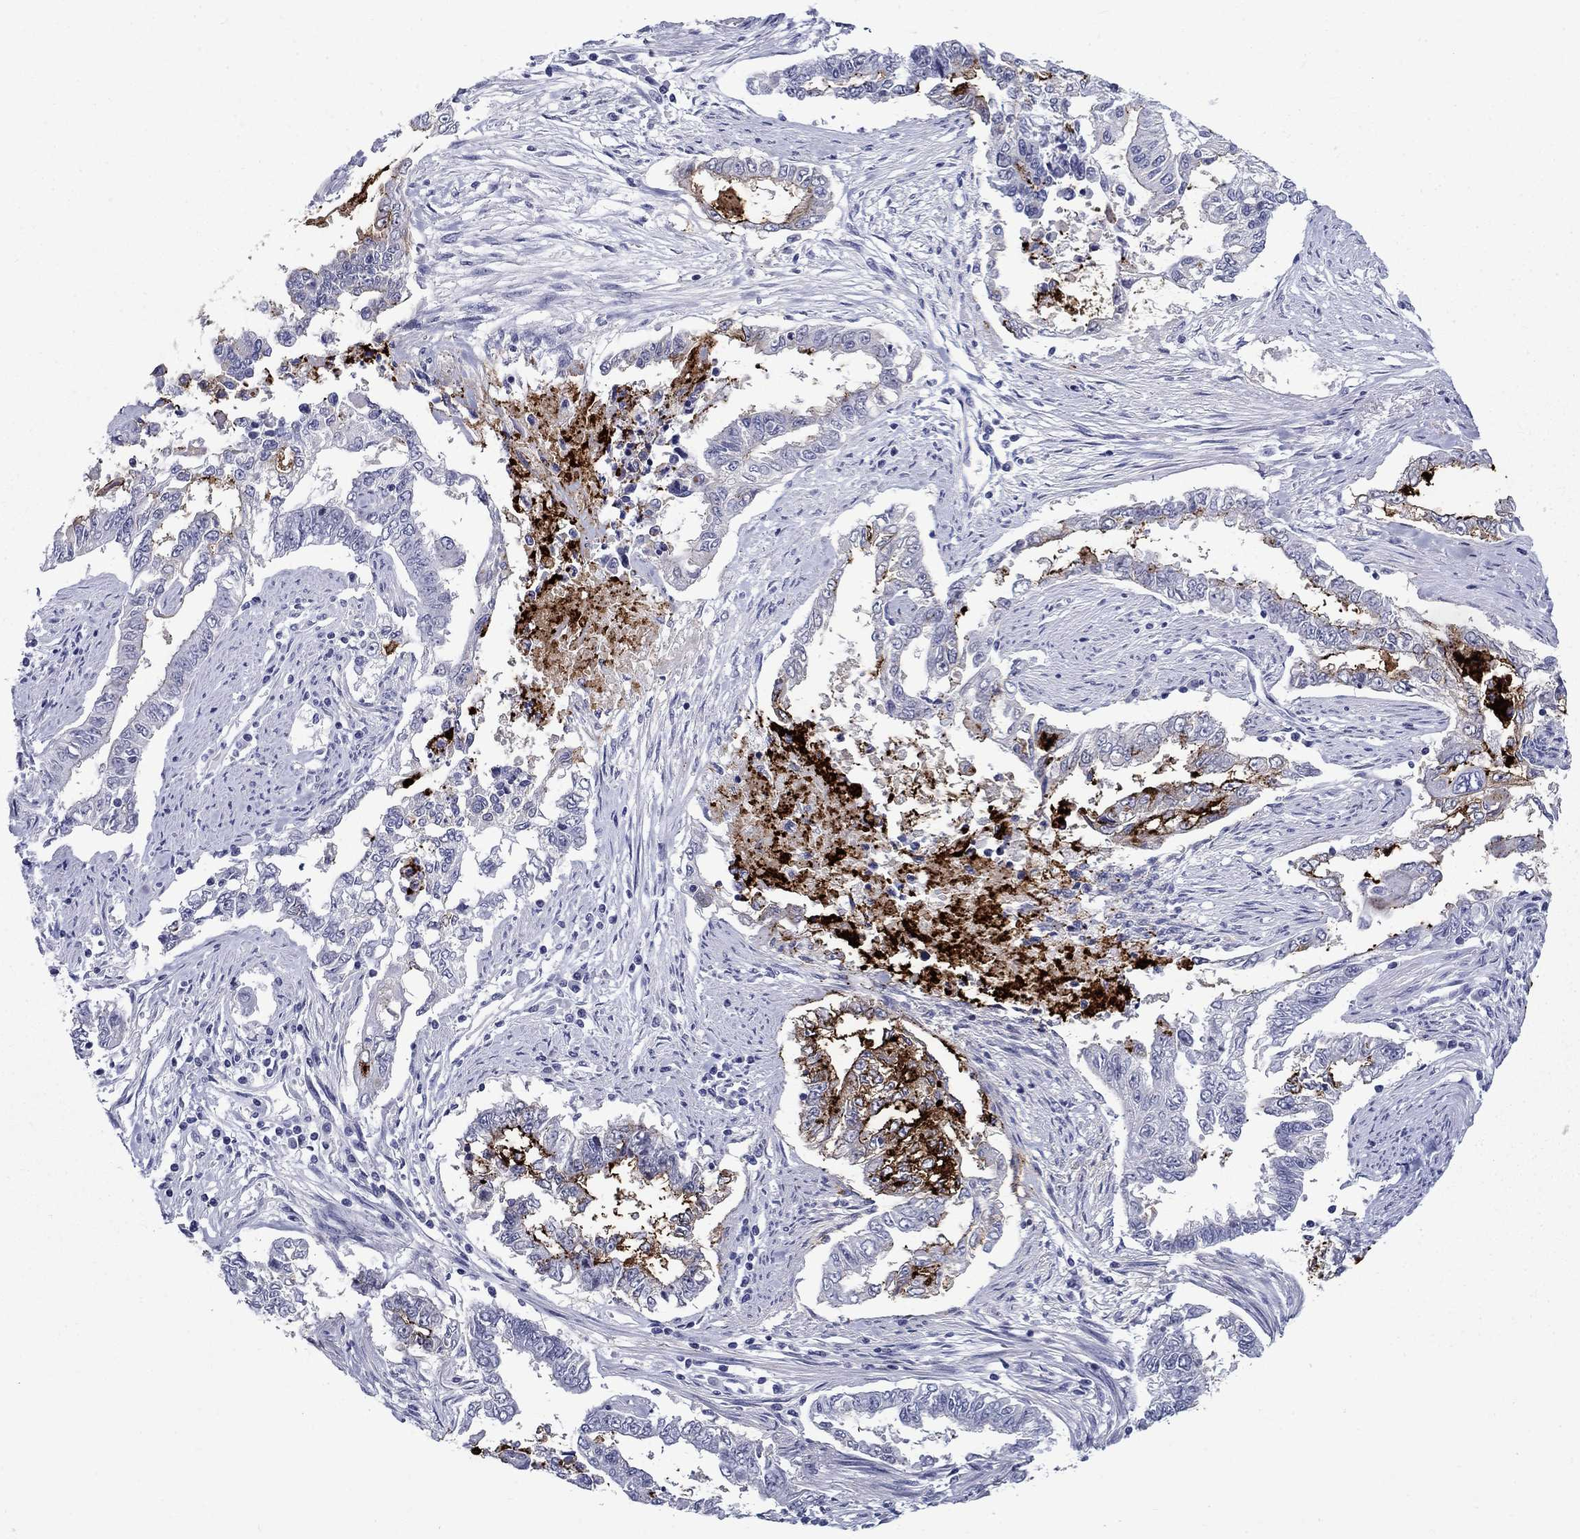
{"staining": {"intensity": "strong", "quantity": "<25%", "location": "cytoplasmic/membranous"}, "tissue": "endometrial cancer", "cell_type": "Tumor cells", "image_type": "cancer", "snomed": [{"axis": "morphology", "description": "Adenocarcinoma, NOS"}, {"axis": "topography", "description": "Uterus"}], "caption": "Protein analysis of endometrial adenocarcinoma tissue demonstrates strong cytoplasmic/membranous staining in about <25% of tumor cells.", "gene": "C4orf19", "patient": {"sex": "female", "age": 59}}